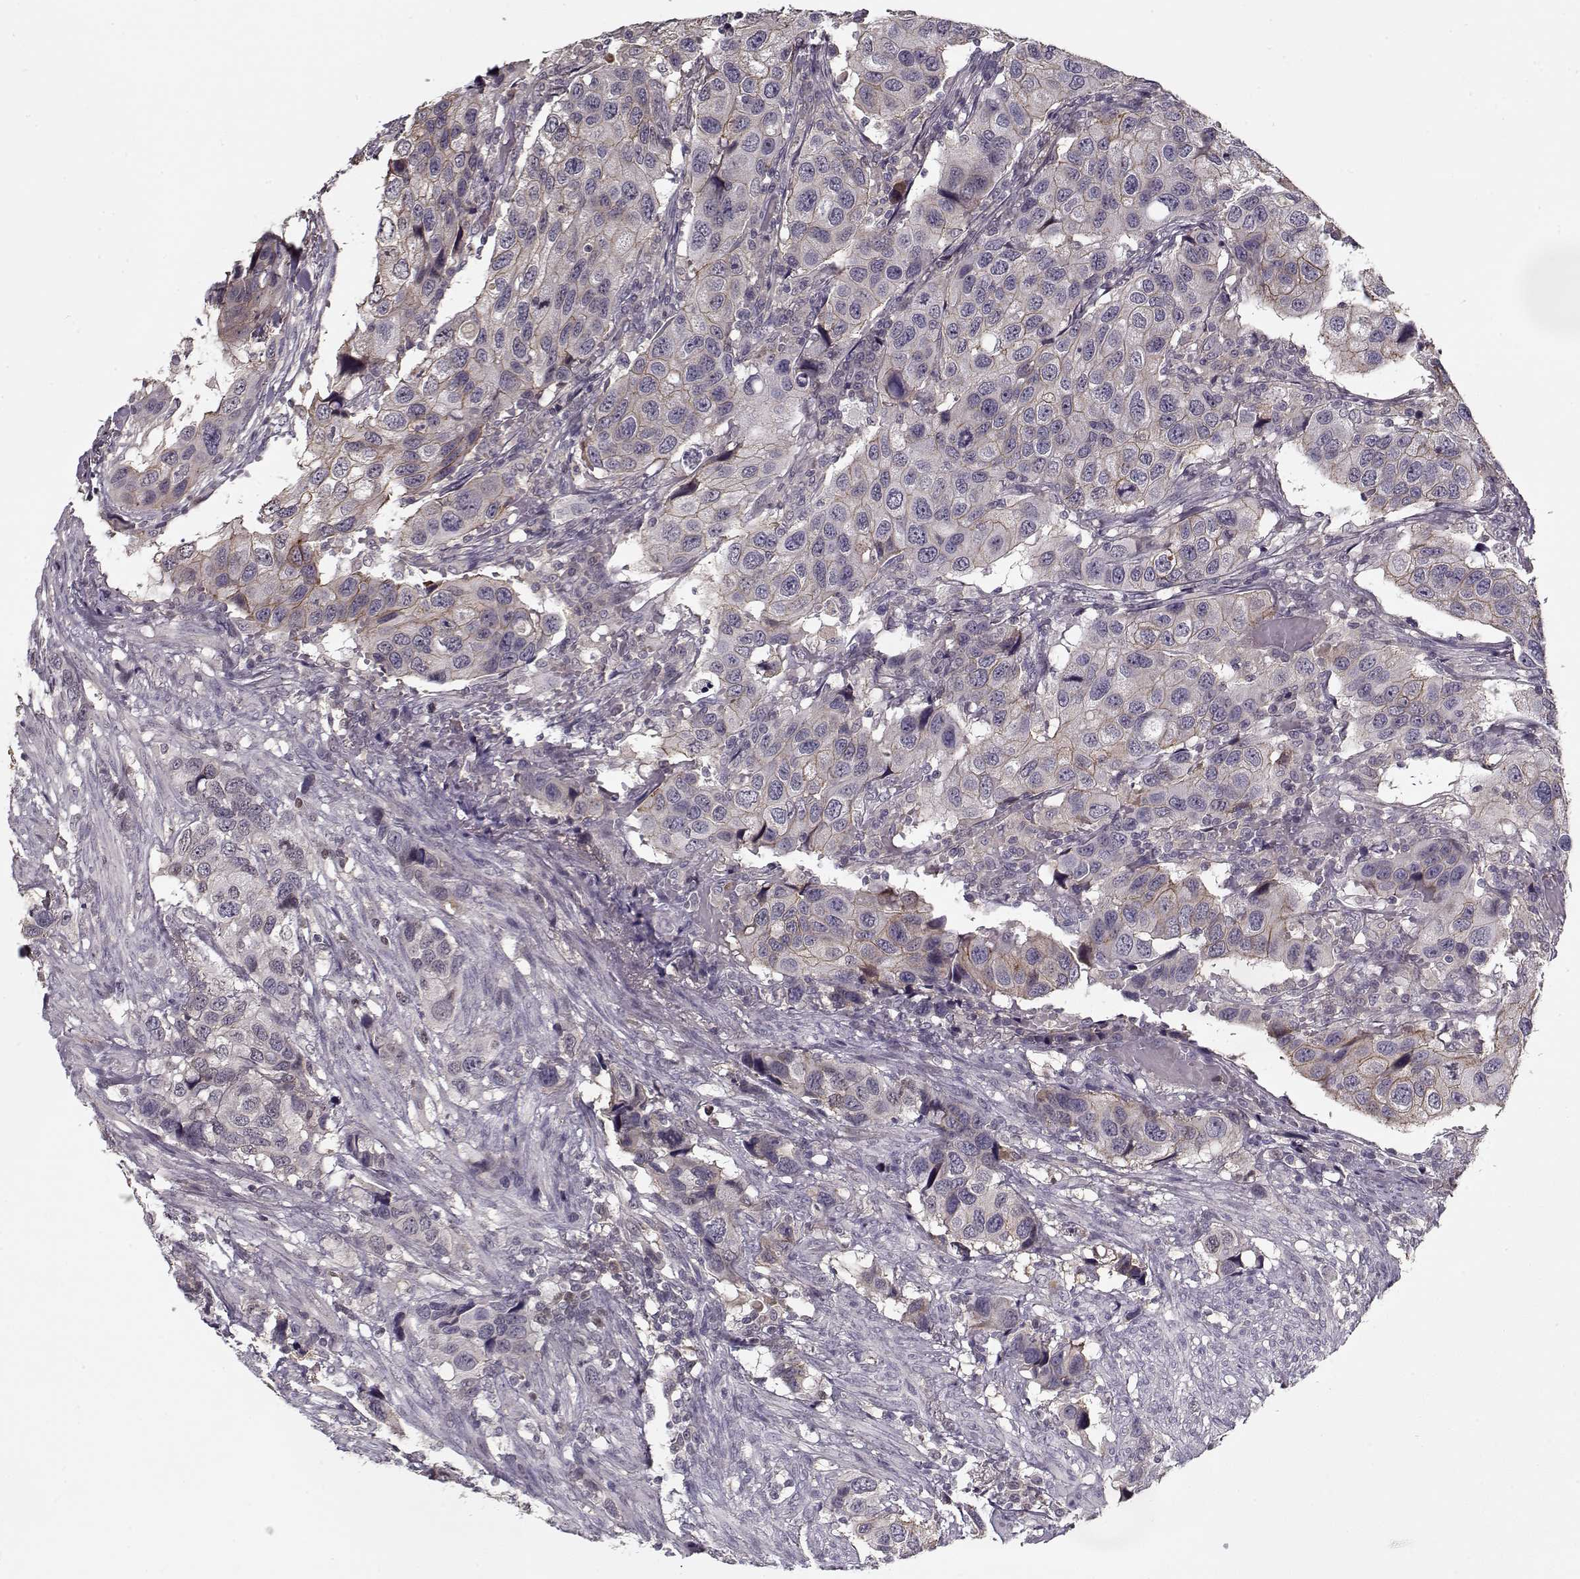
{"staining": {"intensity": "negative", "quantity": "none", "location": "none"}, "tissue": "urothelial cancer", "cell_type": "Tumor cells", "image_type": "cancer", "snomed": [{"axis": "morphology", "description": "Urothelial carcinoma, High grade"}, {"axis": "topography", "description": "Urinary bladder"}], "caption": "Protein analysis of urothelial carcinoma (high-grade) exhibits no significant staining in tumor cells.", "gene": "AFM", "patient": {"sex": "male", "age": 79}}